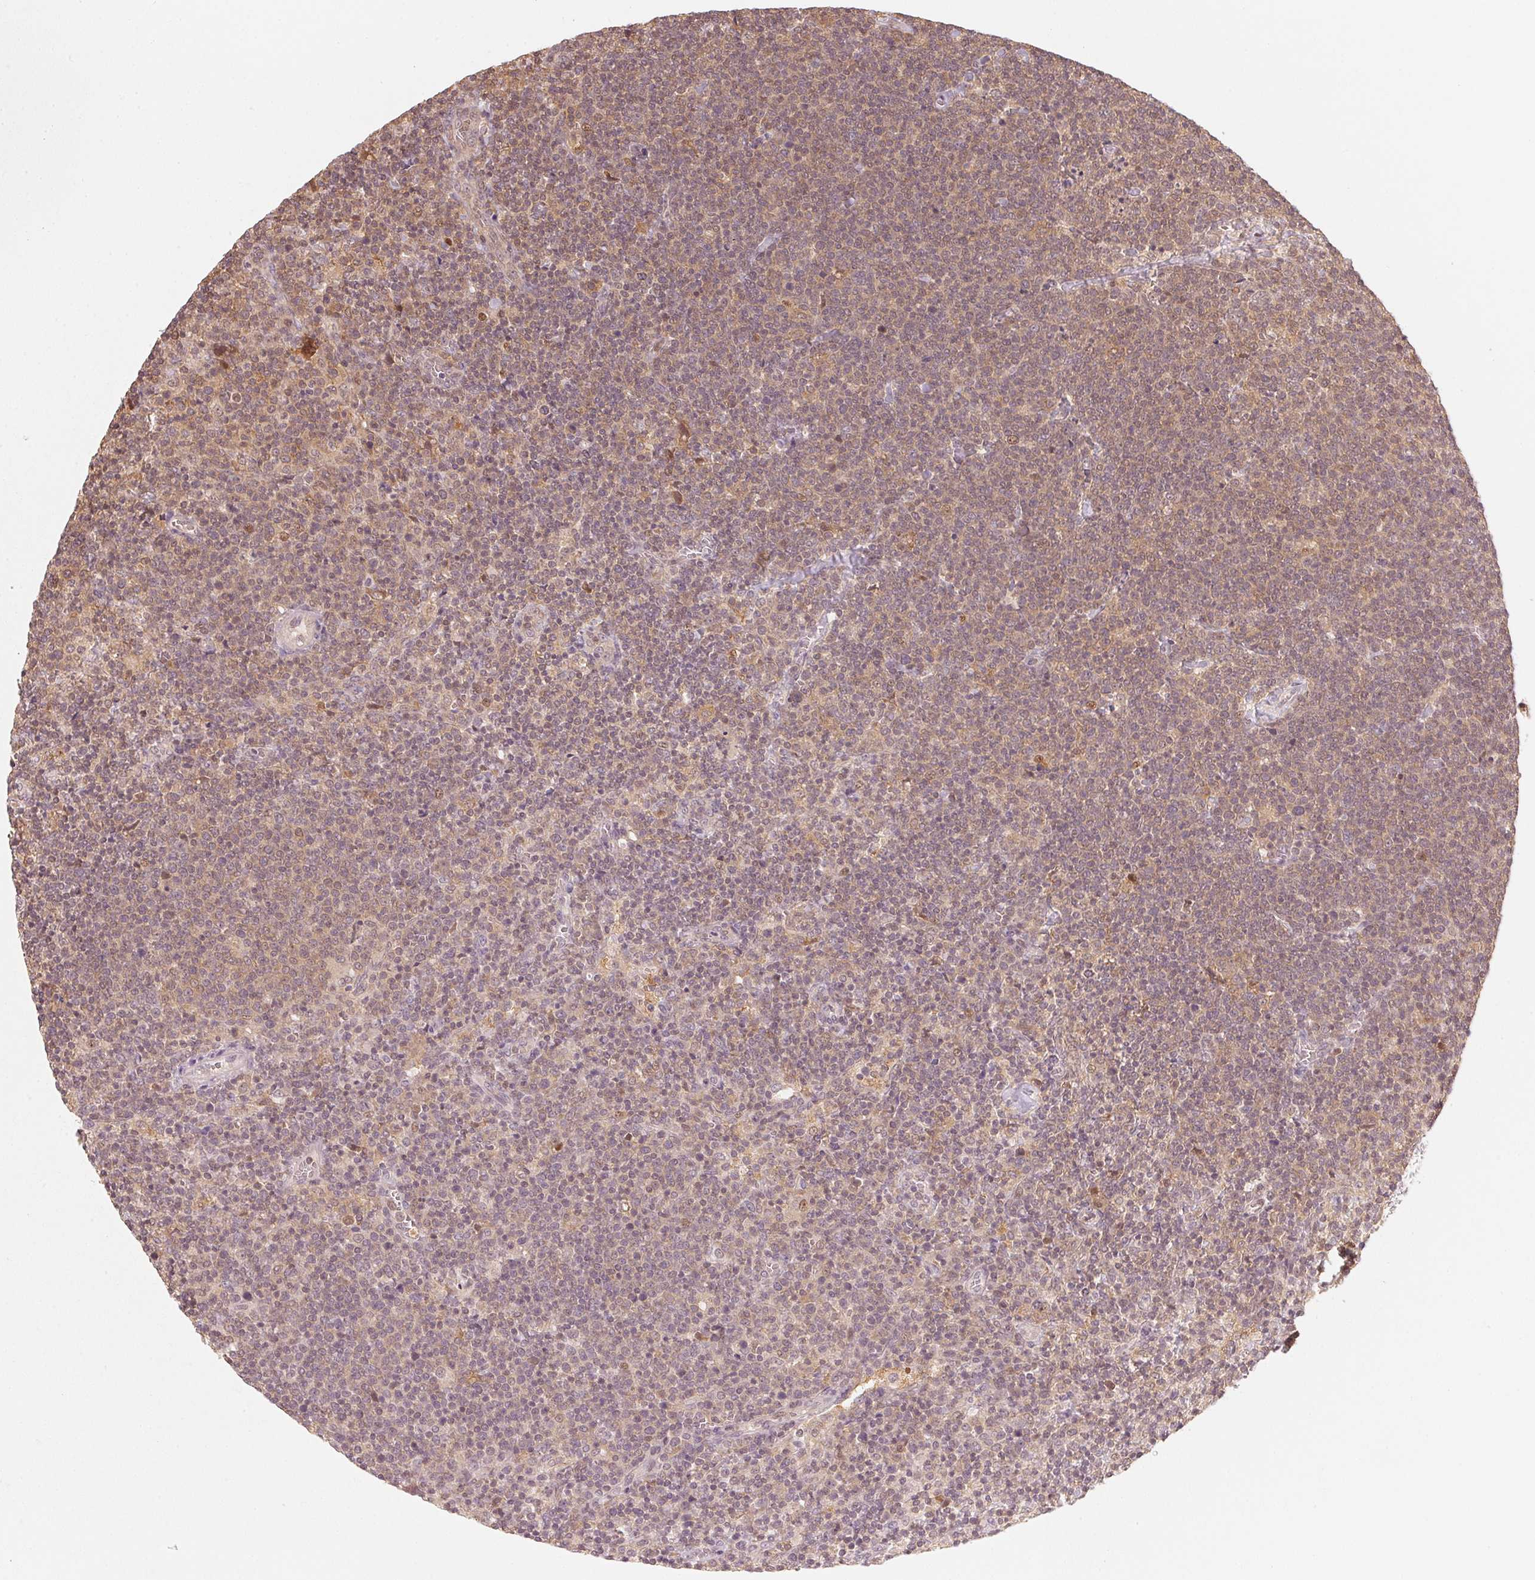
{"staining": {"intensity": "weak", "quantity": "25%-75%", "location": "cytoplasmic/membranous,nuclear"}, "tissue": "lymphoma", "cell_type": "Tumor cells", "image_type": "cancer", "snomed": [{"axis": "morphology", "description": "Malignant lymphoma, non-Hodgkin's type, High grade"}, {"axis": "topography", "description": "Lymph node"}], "caption": "Protein expression analysis of human lymphoma reveals weak cytoplasmic/membranous and nuclear staining in approximately 25%-75% of tumor cells. The protein of interest is shown in brown color, while the nuclei are stained blue.", "gene": "UBE2L3", "patient": {"sex": "male", "age": 61}}